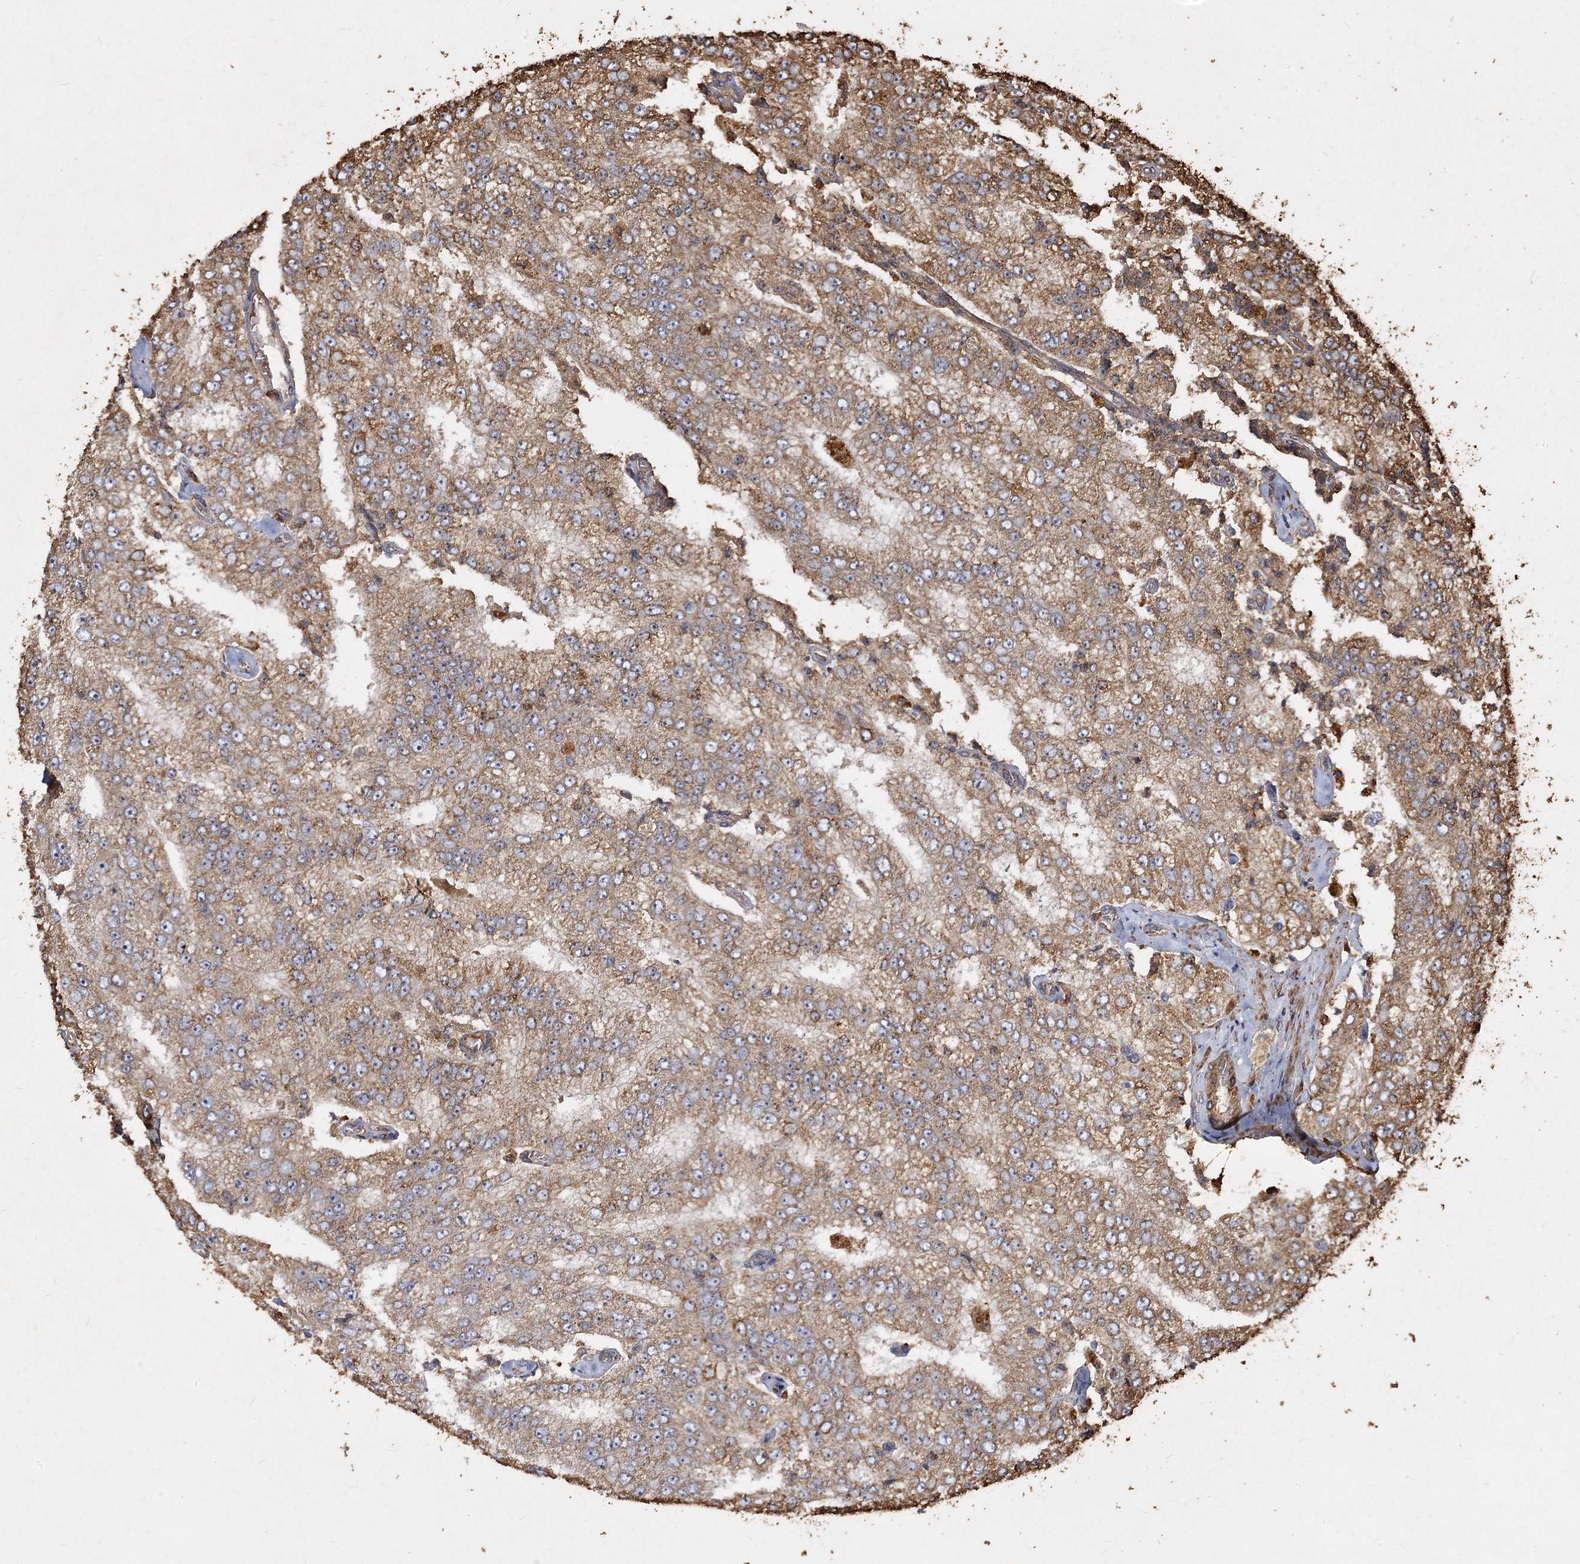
{"staining": {"intensity": "moderate", "quantity": ">75%", "location": "cytoplasmic/membranous"}, "tissue": "prostate cancer", "cell_type": "Tumor cells", "image_type": "cancer", "snomed": [{"axis": "morphology", "description": "Adenocarcinoma, High grade"}, {"axis": "topography", "description": "Prostate"}], "caption": "Moderate cytoplasmic/membranous protein expression is seen in about >75% of tumor cells in adenocarcinoma (high-grade) (prostate). The protein of interest is shown in brown color, while the nuclei are stained blue.", "gene": "PIK3C2A", "patient": {"sex": "male", "age": 58}}